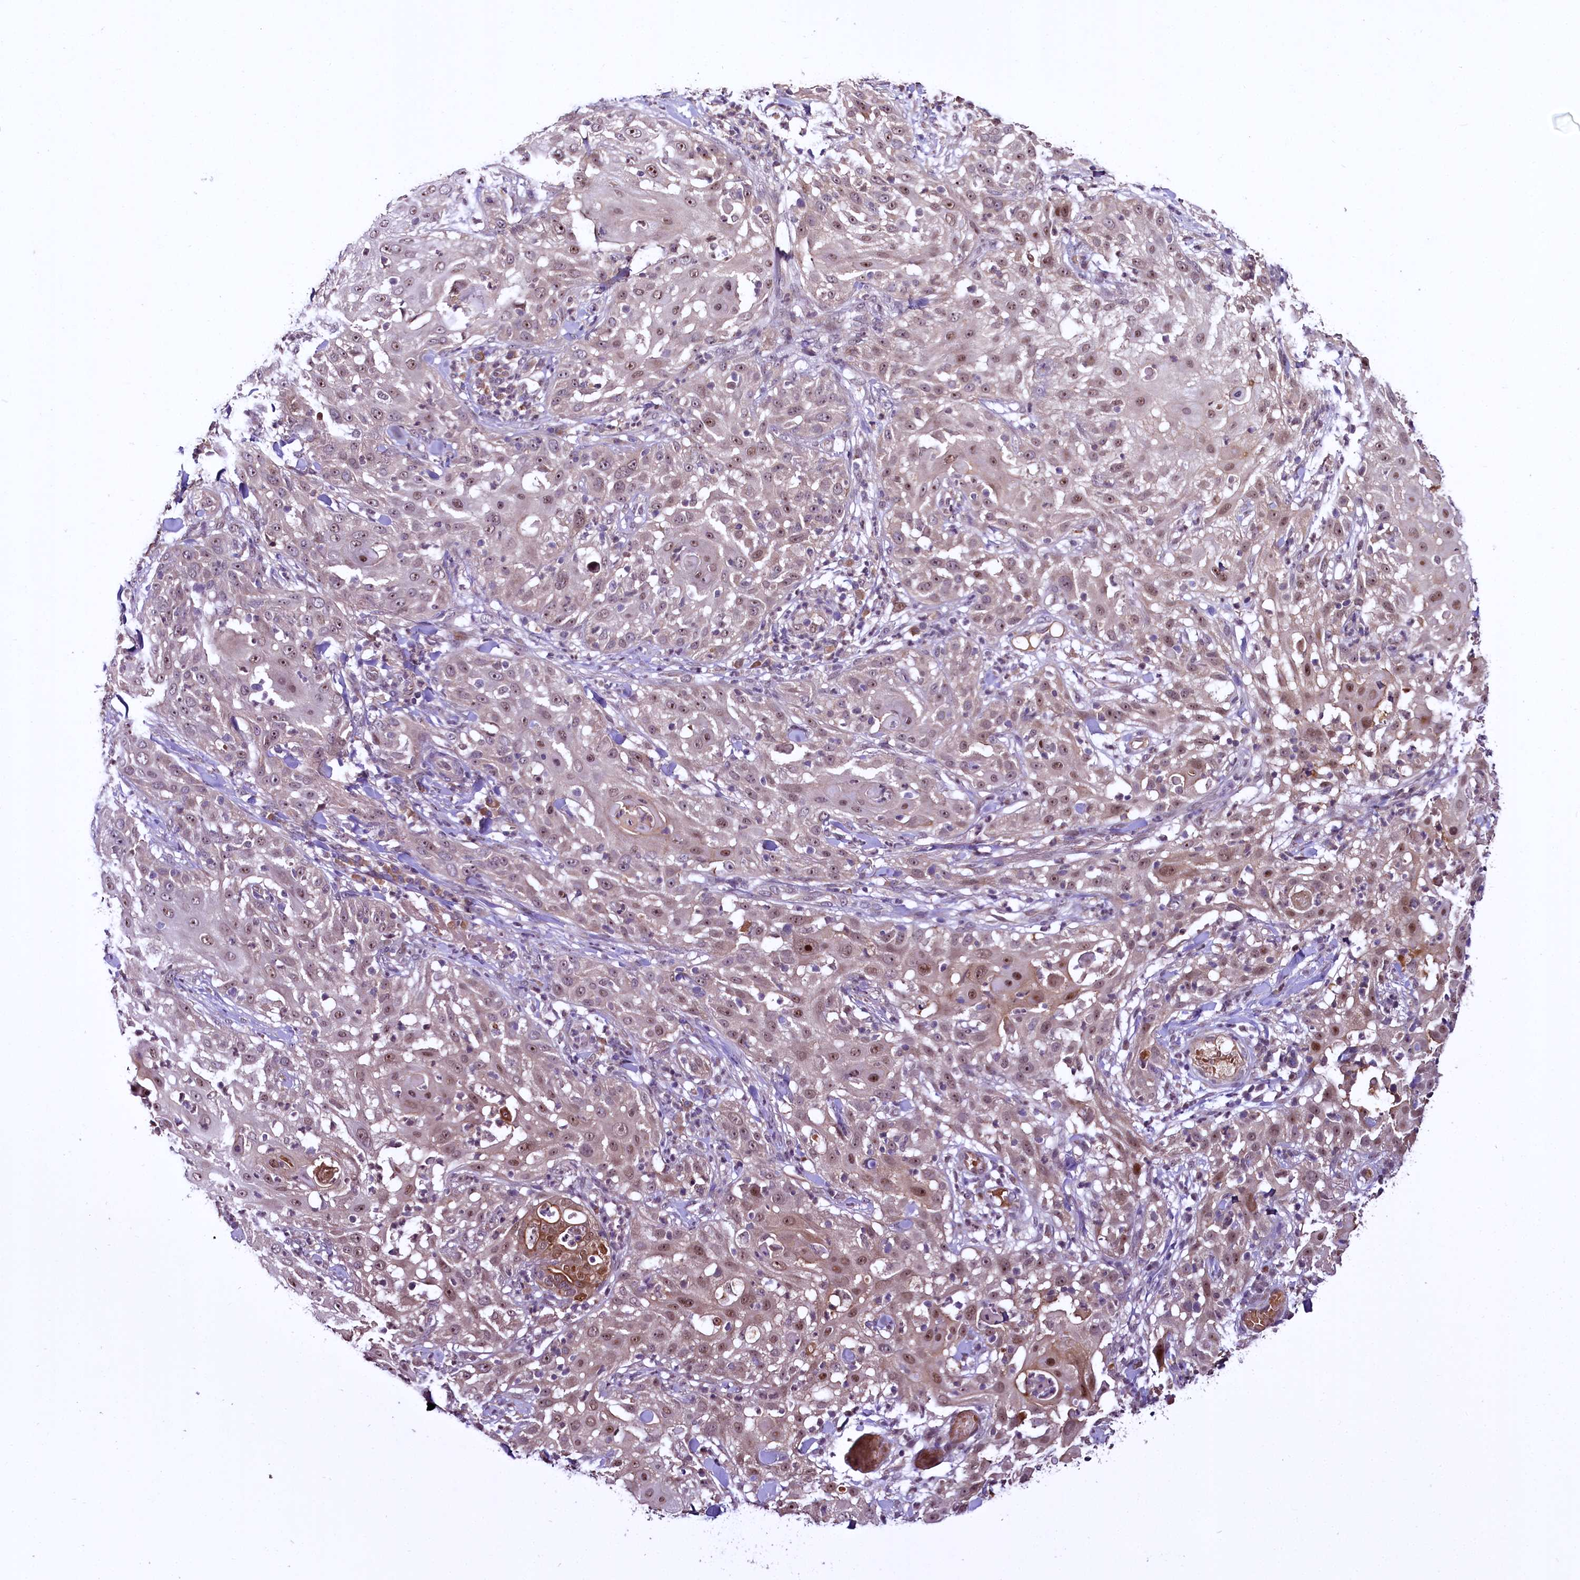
{"staining": {"intensity": "moderate", "quantity": "25%-75%", "location": "nuclear"}, "tissue": "skin cancer", "cell_type": "Tumor cells", "image_type": "cancer", "snomed": [{"axis": "morphology", "description": "Squamous cell carcinoma, NOS"}, {"axis": "topography", "description": "Skin"}], "caption": "A histopathology image of skin cancer stained for a protein demonstrates moderate nuclear brown staining in tumor cells.", "gene": "N4BP2L1", "patient": {"sex": "female", "age": 44}}